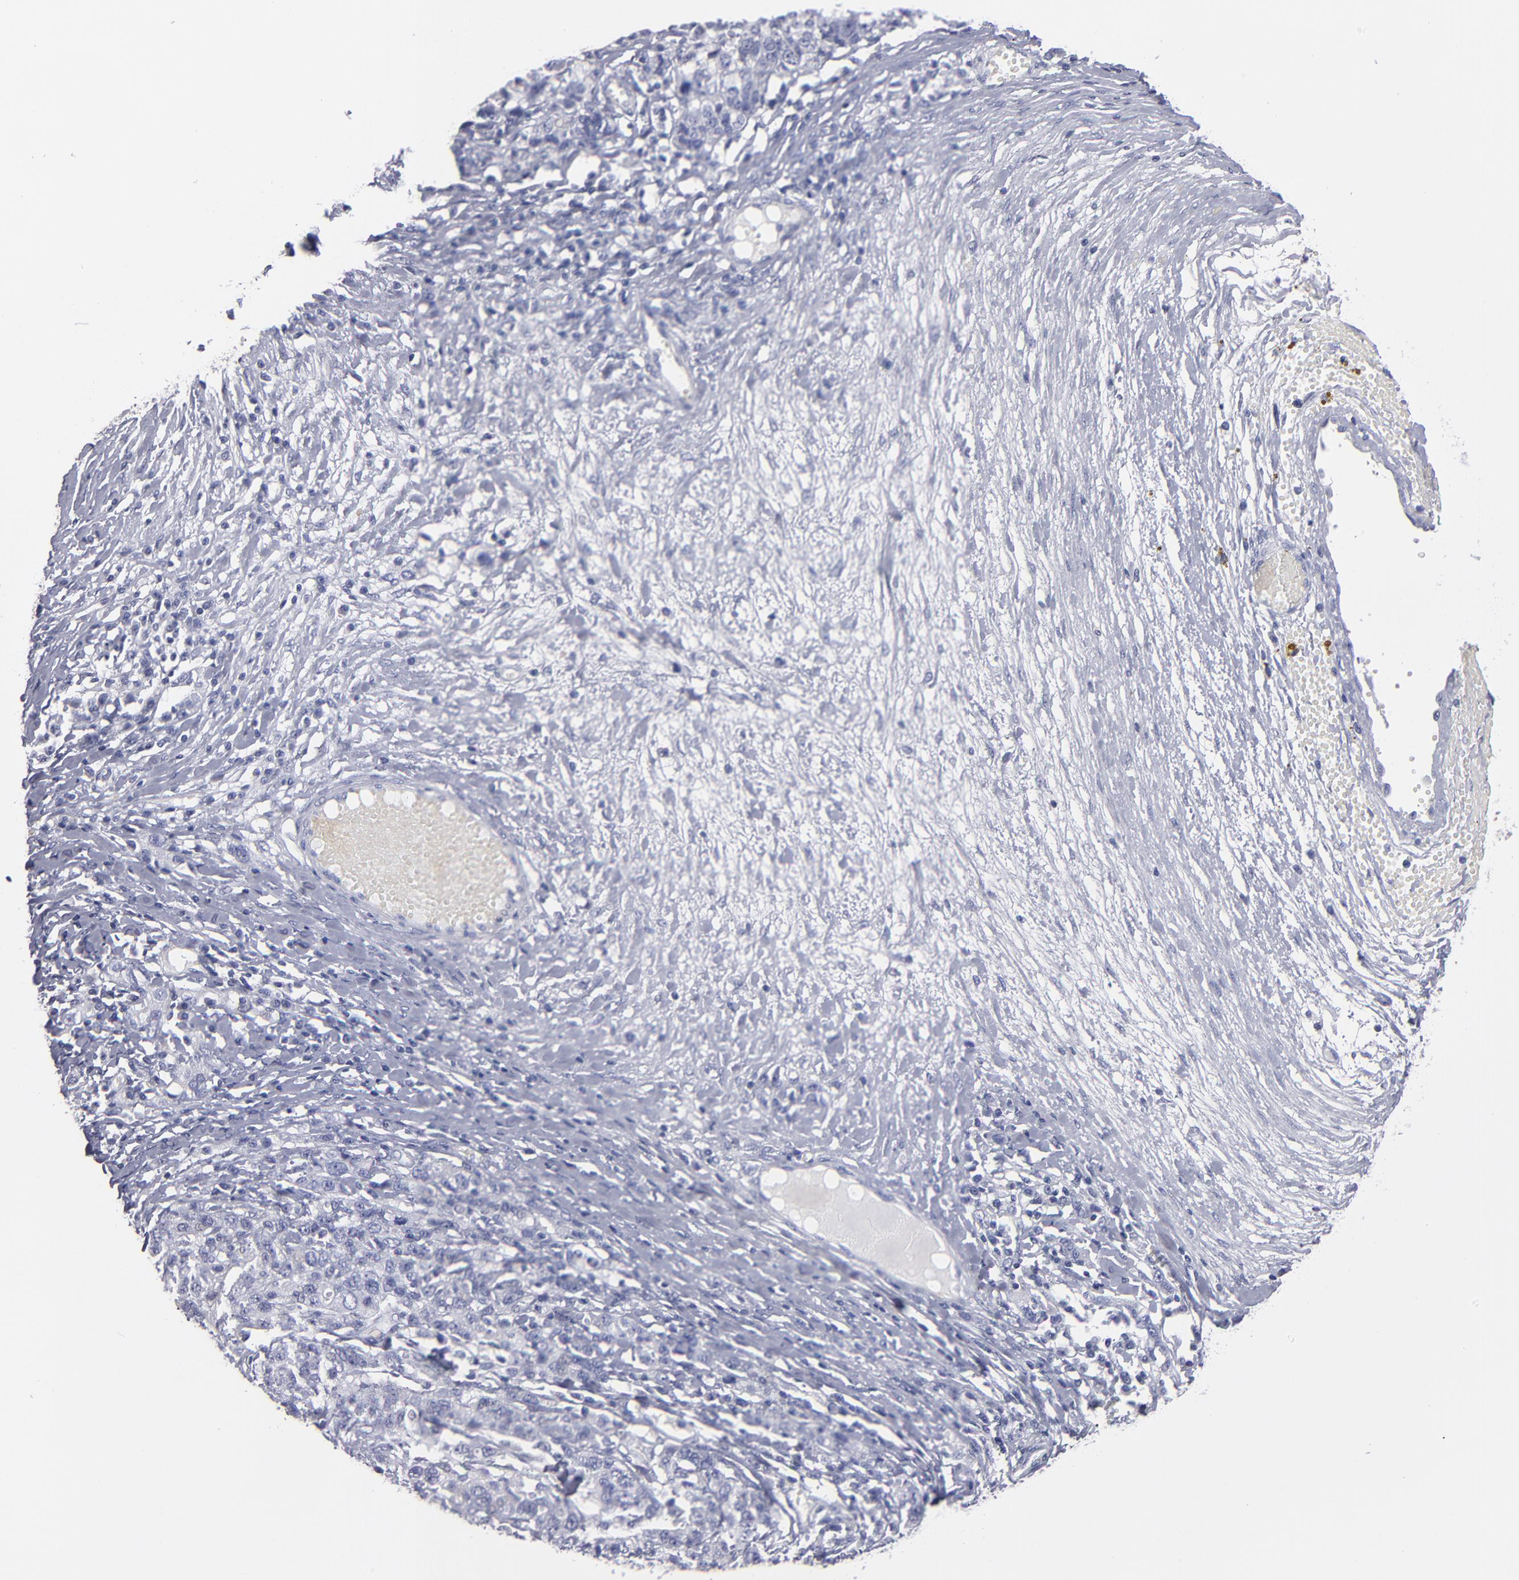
{"staining": {"intensity": "negative", "quantity": "none", "location": "none"}, "tissue": "ovarian cancer", "cell_type": "Tumor cells", "image_type": "cancer", "snomed": [{"axis": "morphology", "description": "Cystadenocarcinoma, serous, NOS"}, {"axis": "topography", "description": "Ovary"}], "caption": "Micrograph shows no significant protein staining in tumor cells of ovarian serous cystadenocarcinoma.", "gene": "FABP4", "patient": {"sex": "female", "age": 71}}